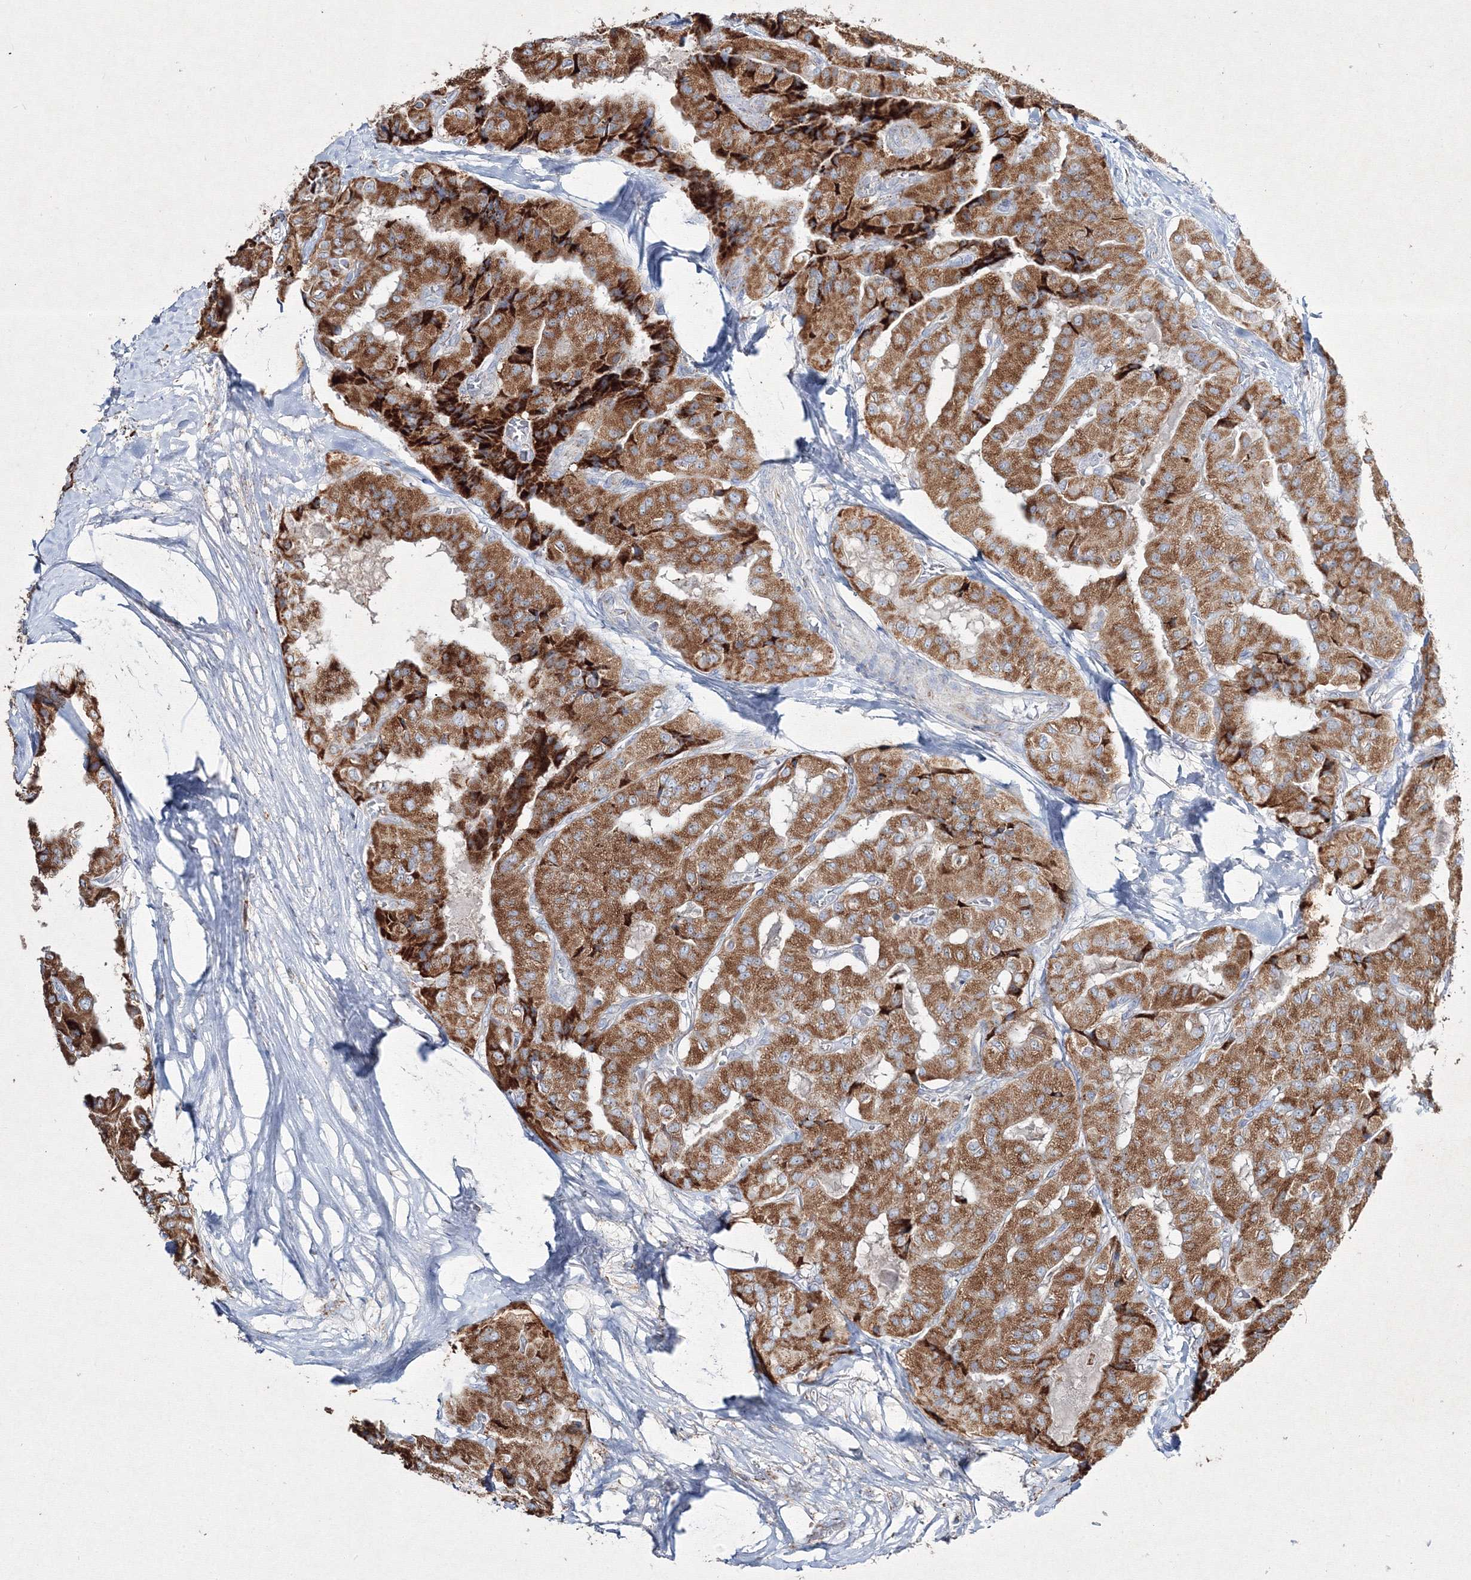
{"staining": {"intensity": "moderate", "quantity": ">75%", "location": "cytoplasmic/membranous"}, "tissue": "thyroid cancer", "cell_type": "Tumor cells", "image_type": "cancer", "snomed": [{"axis": "morphology", "description": "Papillary adenocarcinoma, NOS"}, {"axis": "topography", "description": "Thyroid gland"}], "caption": "An immunohistochemistry (IHC) micrograph of neoplastic tissue is shown. Protein staining in brown shows moderate cytoplasmic/membranous positivity in papillary adenocarcinoma (thyroid) within tumor cells. The staining is performed using DAB brown chromogen to label protein expression. The nuclei are counter-stained blue using hematoxylin.", "gene": "IGSF9", "patient": {"sex": "female", "age": 59}}